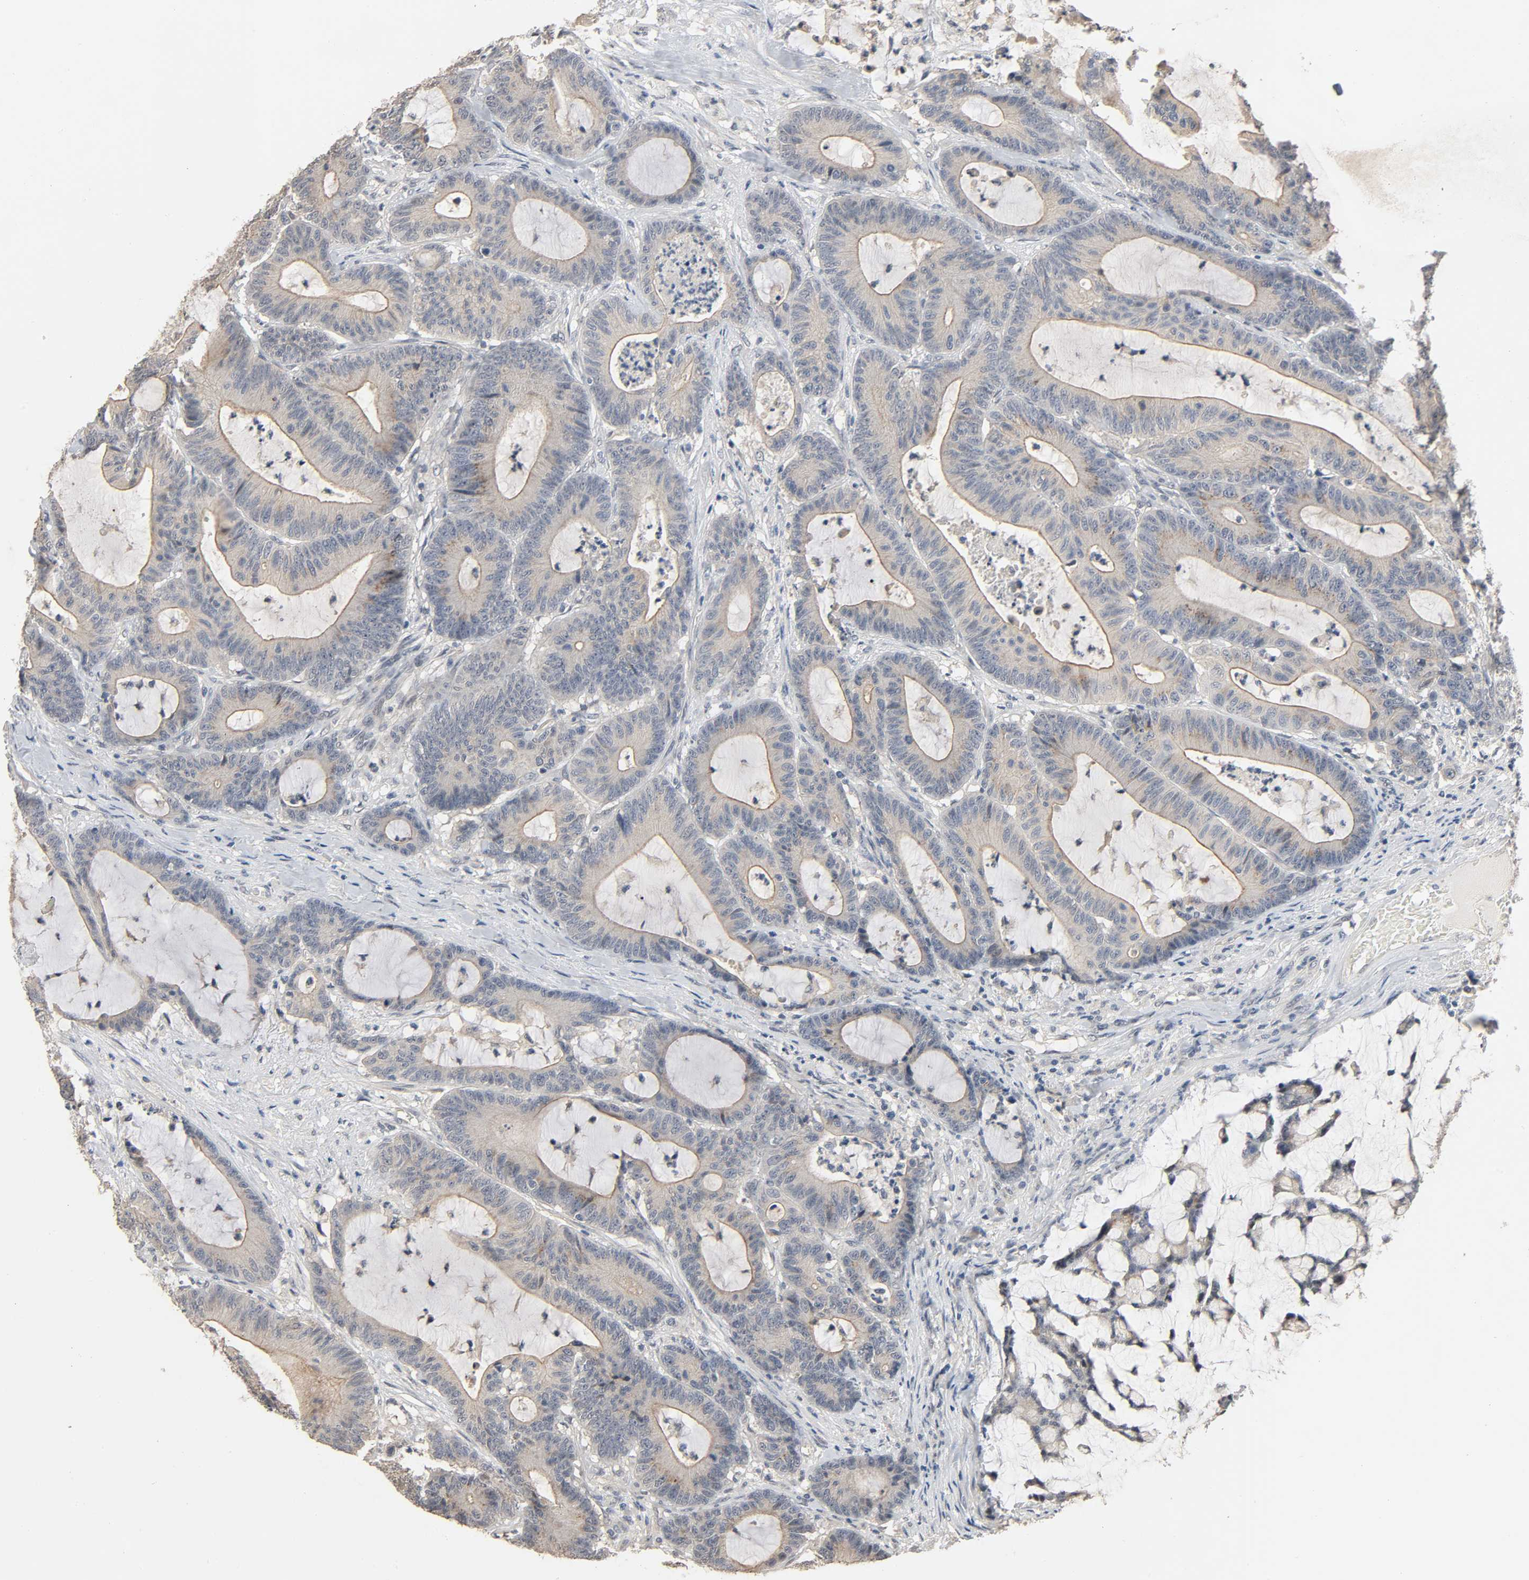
{"staining": {"intensity": "weak", "quantity": "25%-75%", "location": "cytoplasmic/membranous"}, "tissue": "colorectal cancer", "cell_type": "Tumor cells", "image_type": "cancer", "snomed": [{"axis": "morphology", "description": "Adenocarcinoma, NOS"}, {"axis": "topography", "description": "Colon"}], "caption": "Approximately 25%-75% of tumor cells in colorectal cancer display weak cytoplasmic/membranous protein staining as visualized by brown immunohistochemical staining.", "gene": "MAGEA8", "patient": {"sex": "female", "age": 84}}